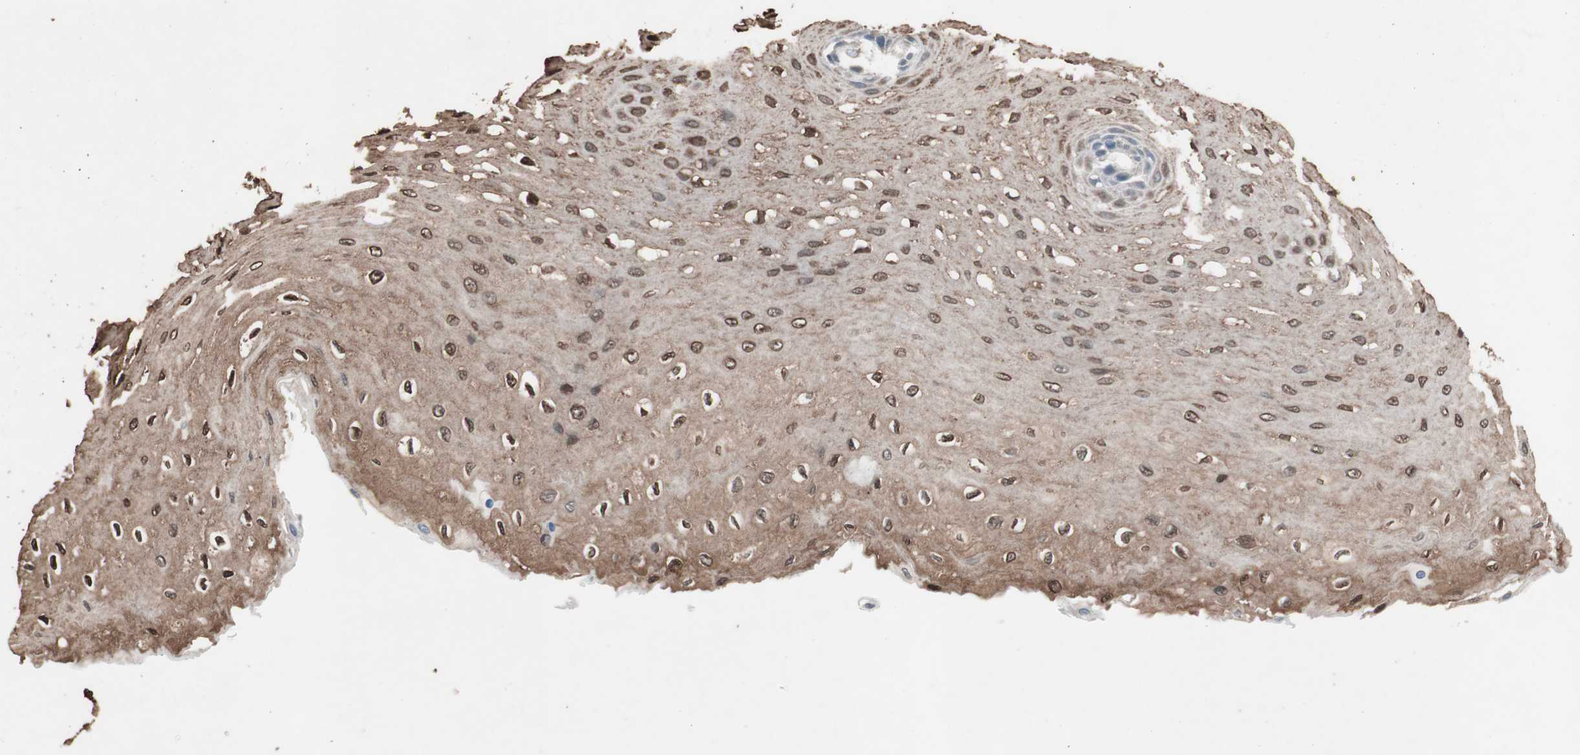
{"staining": {"intensity": "moderate", "quantity": "25%-75%", "location": "cytoplasmic/membranous,nuclear"}, "tissue": "esophagus", "cell_type": "Squamous epithelial cells", "image_type": "normal", "snomed": [{"axis": "morphology", "description": "Normal tissue, NOS"}, {"axis": "topography", "description": "Esophagus"}], "caption": "An image showing moderate cytoplasmic/membranous,nuclear expression in about 25%-75% of squamous epithelial cells in normal esophagus, as visualized by brown immunohistochemical staining.", "gene": "ARNT2", "patient": {"sex": "female", "age": 72}}